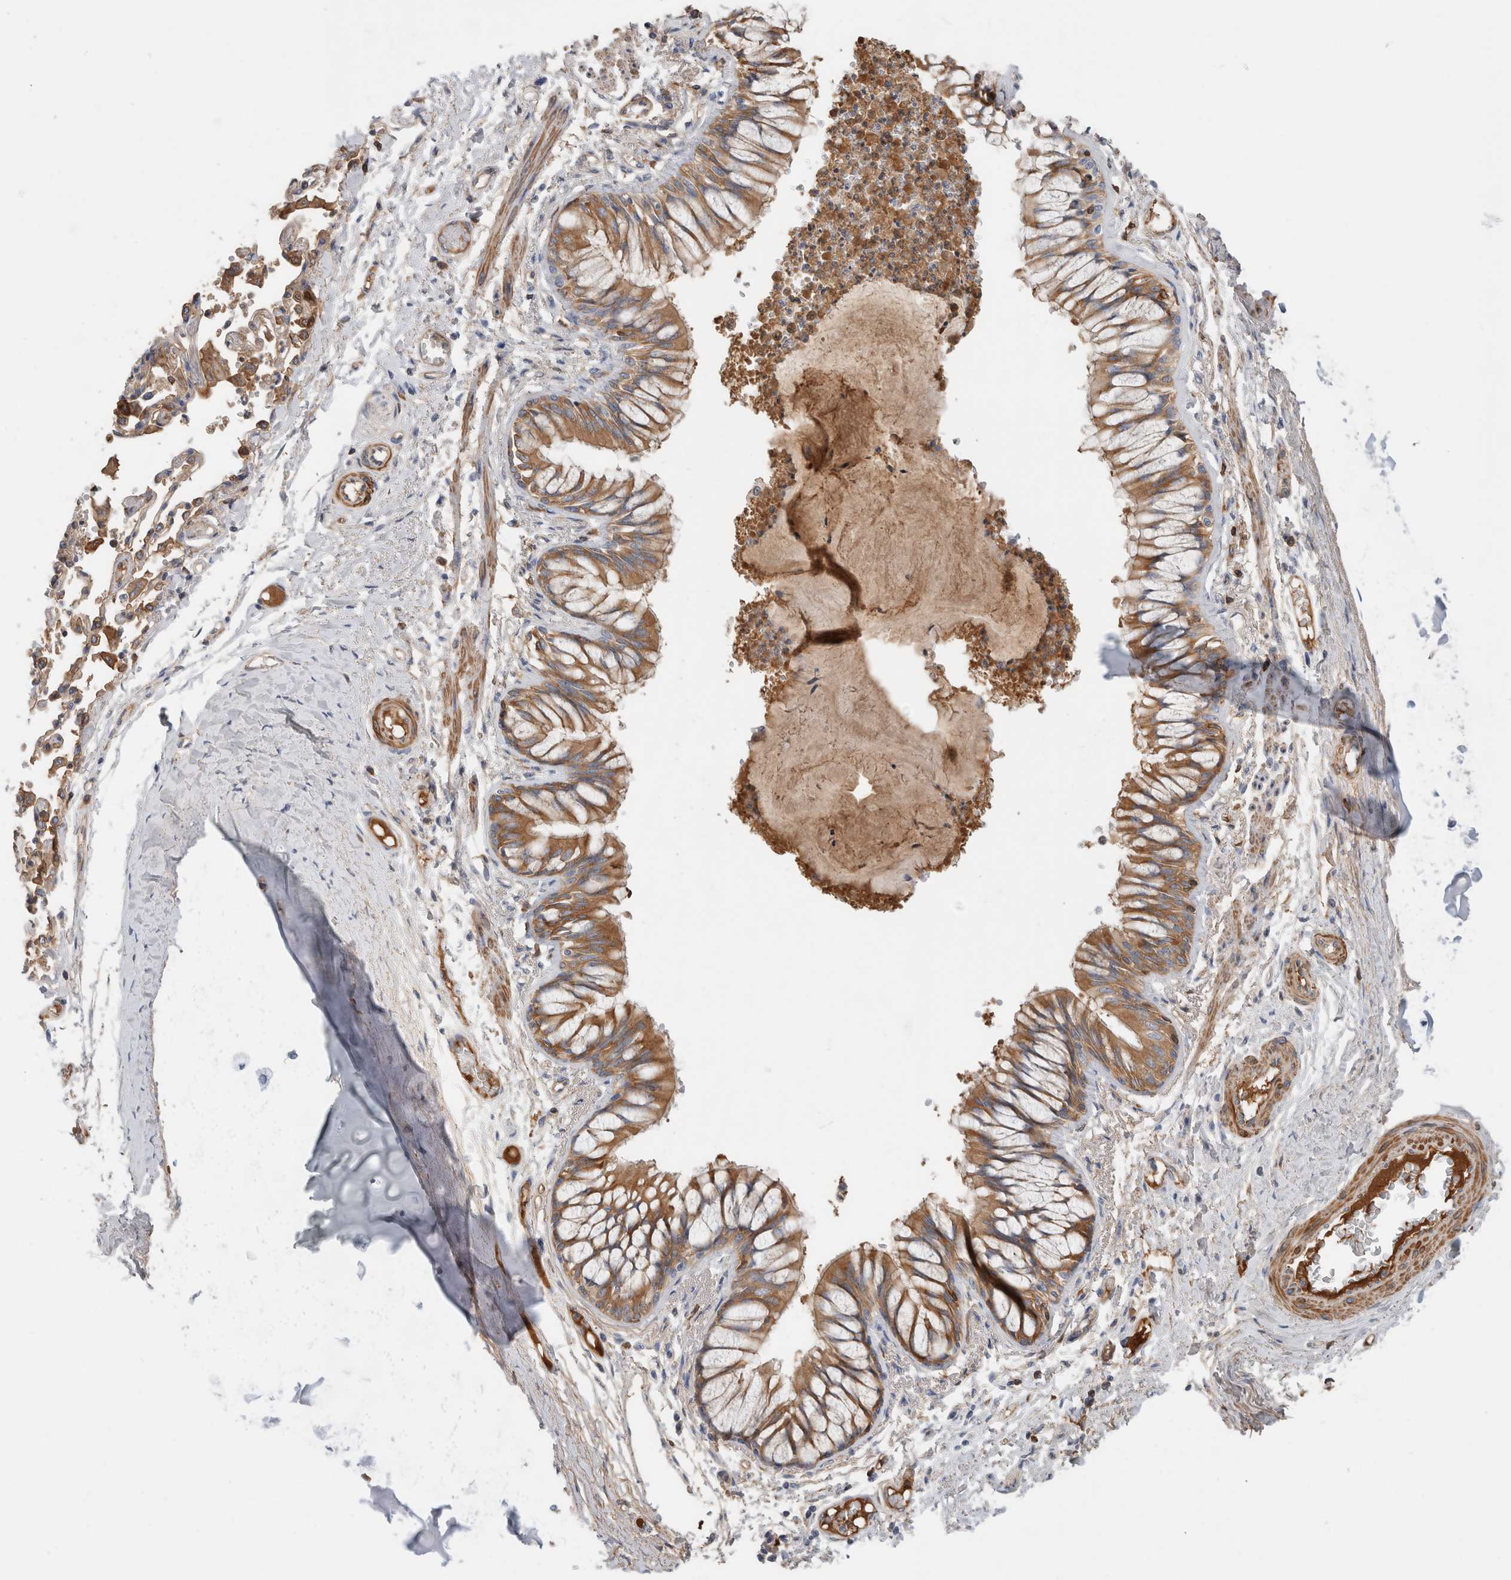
{"staining": {"intensity": "moderate", "quantity": ">75%", "location": "cytoplasmic/membranous"}, "tissue": "bronchus", "cell_type": "Respiratory epithelial cells", "image_type": "normal", "snomed": [{"axis": "morphology", "description": "Normal tissue, NOS"}, {"axis": "topography", "description": "Cartilage tissue"}, {"axis": "topography", "description": "Bronchus"}, {"axis": "topography", "description": "Lung"}], "caption": "Immunohistochemical staining of unremarkable human bronchus exhibits medium levels of moderate cytoplasmic/membranous expression in approximately >75% of respiratory epithelial cells.", "gene": "CFI", "patient": {"sex": "female", "age": 49}}